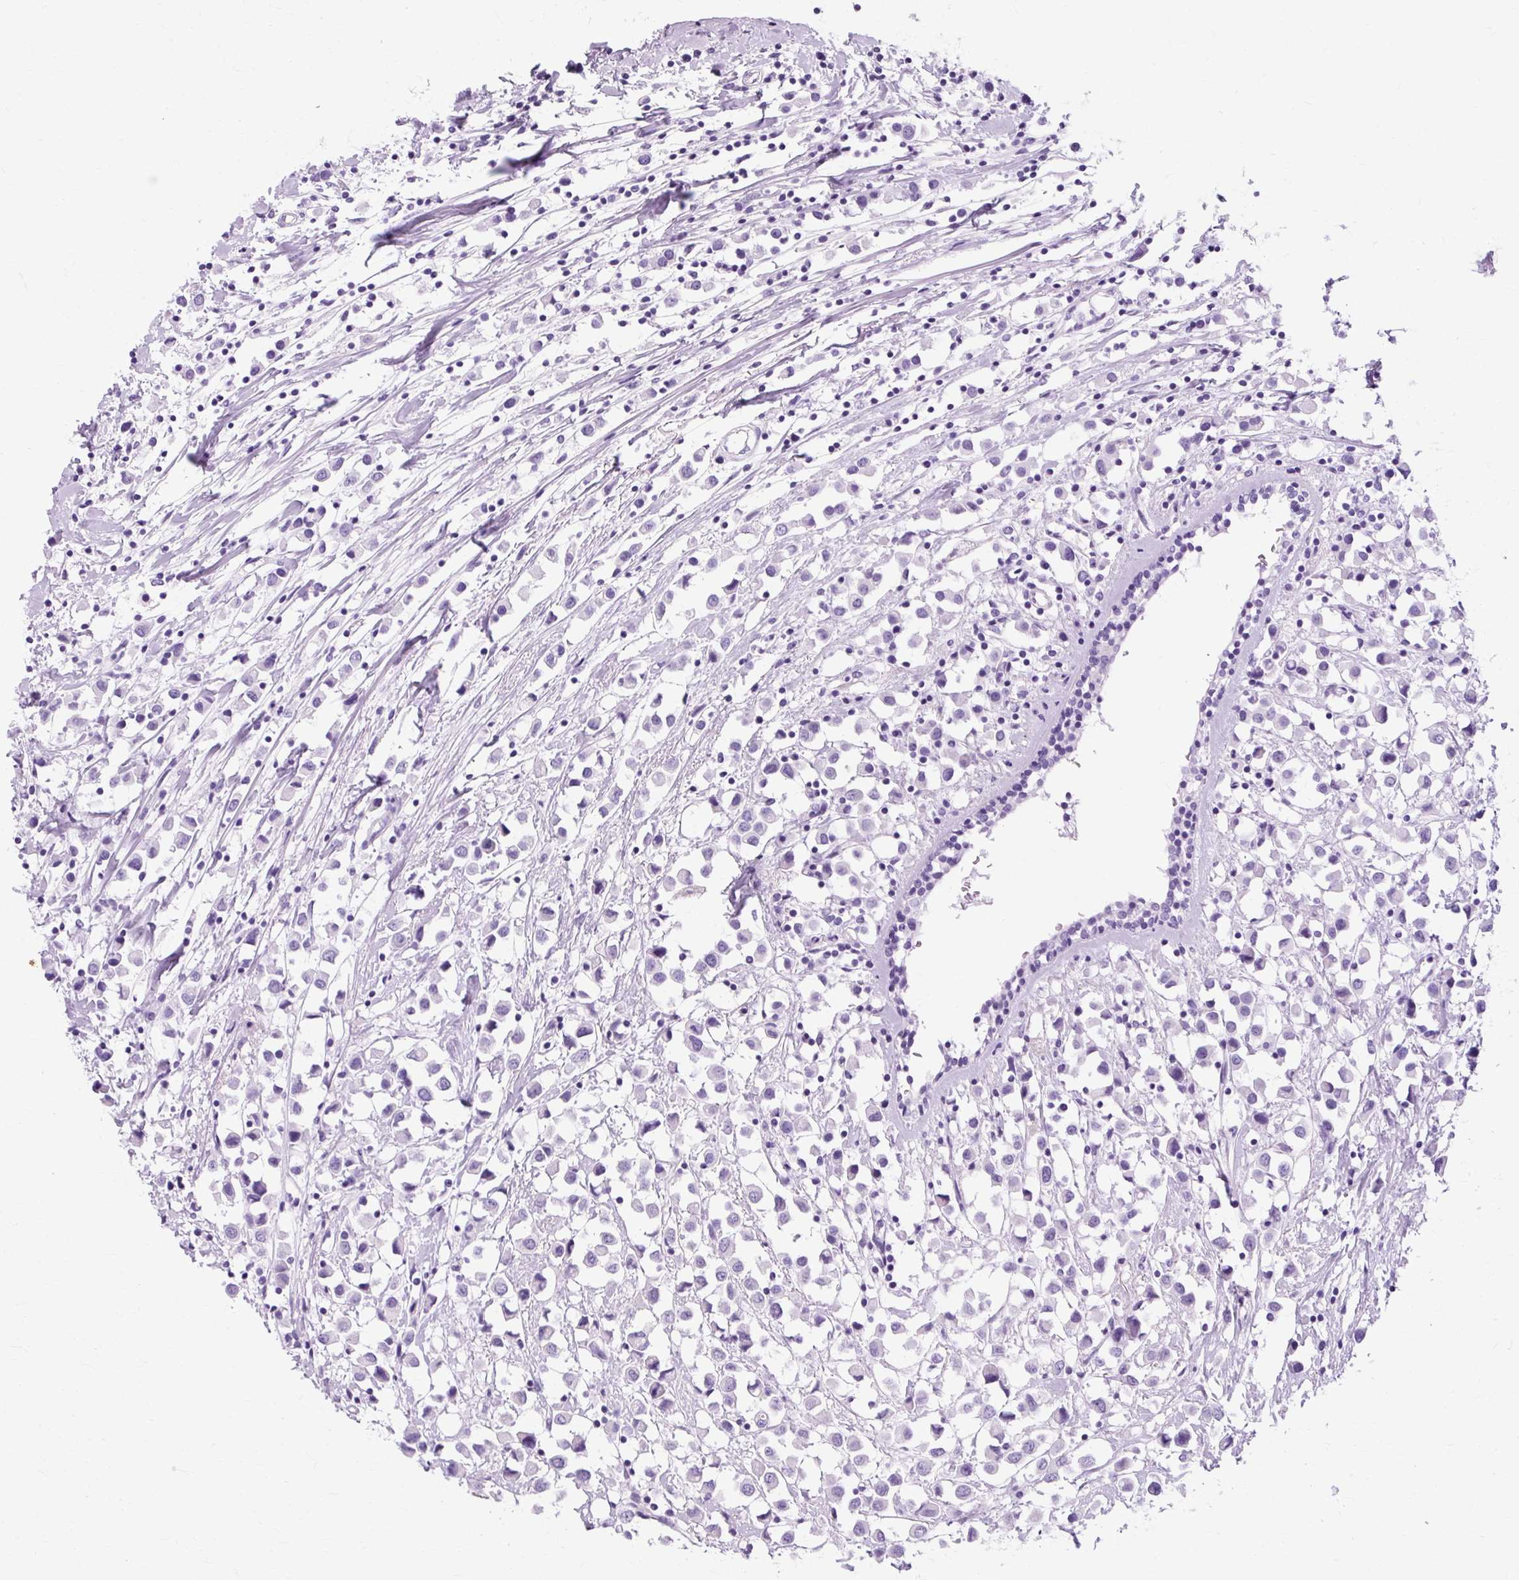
{"staining": {"intensity": "negative", "quantity": "none", "location": "none"}, "tissue": "breast cancer", "cell_type": "Tumor cells", "image_type": "cancer", "snomed": [{"axis": "morphology", "description": "Duct carcinoma"}, {"axis": "topography", "description": "Breast"}], "caption": "Tumor cells show no significant protein staining in breast intraductal carcinoma.", "gene": "TMEM89", "patient": {"sex": "female", "age": 61}}